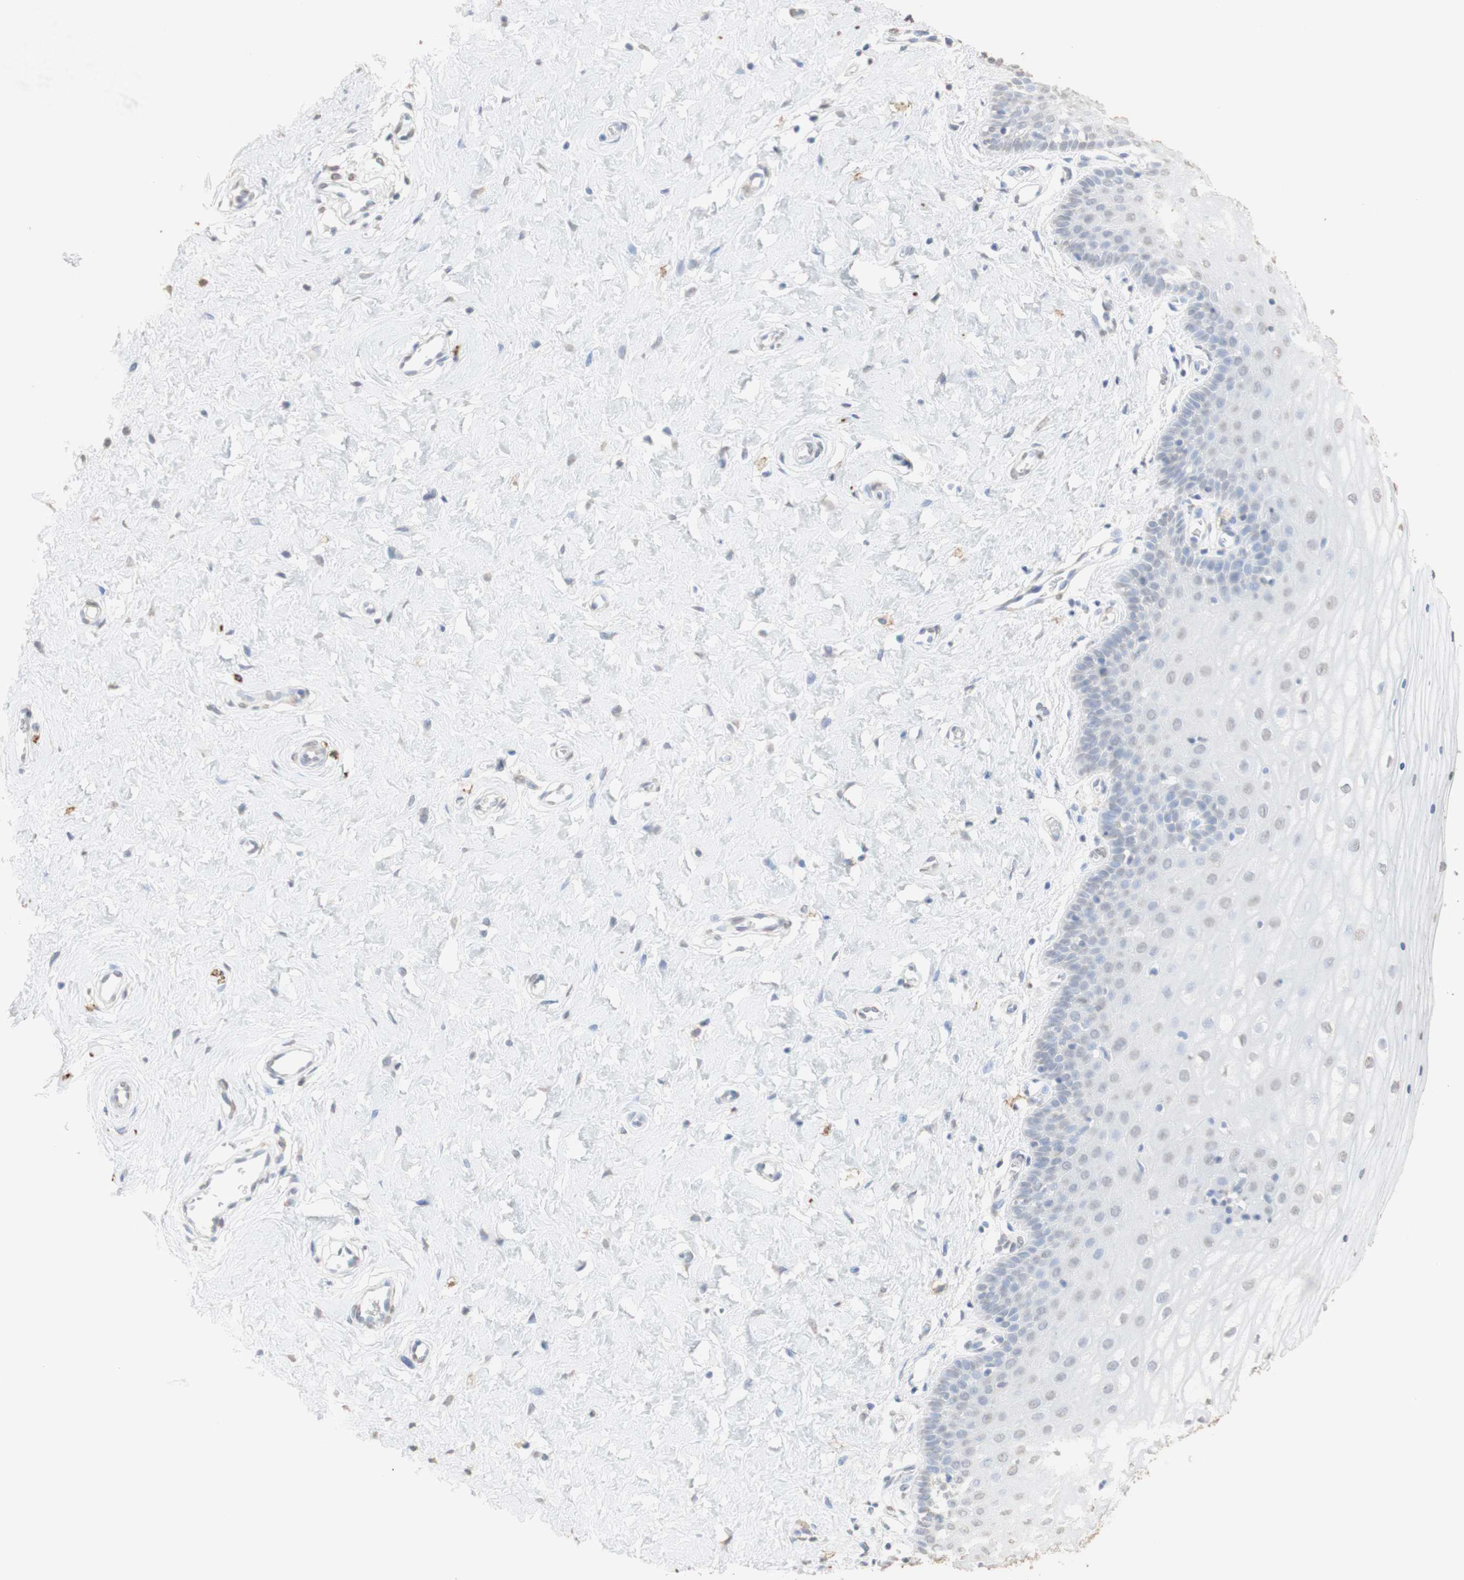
{"staining": {"intensity": "negative", "quantity": "none", "location": "none"}, "tissue": "cervix", "cell_type": "Glandular cells", "image_type": "normal", "snomed": [{"axis": "morphology", "description": "Normal tissue, NOS"}, {"axis": "topography", "description": "Cervix"}], "caption": "DAB (3,3'-diaminobenzidine) immunohistochemical staining of unremarkable cervix reveals no significant positivity in glandular cells.", "gene": "L1CAM", "patient": {"sex": "female", "age": 55}}